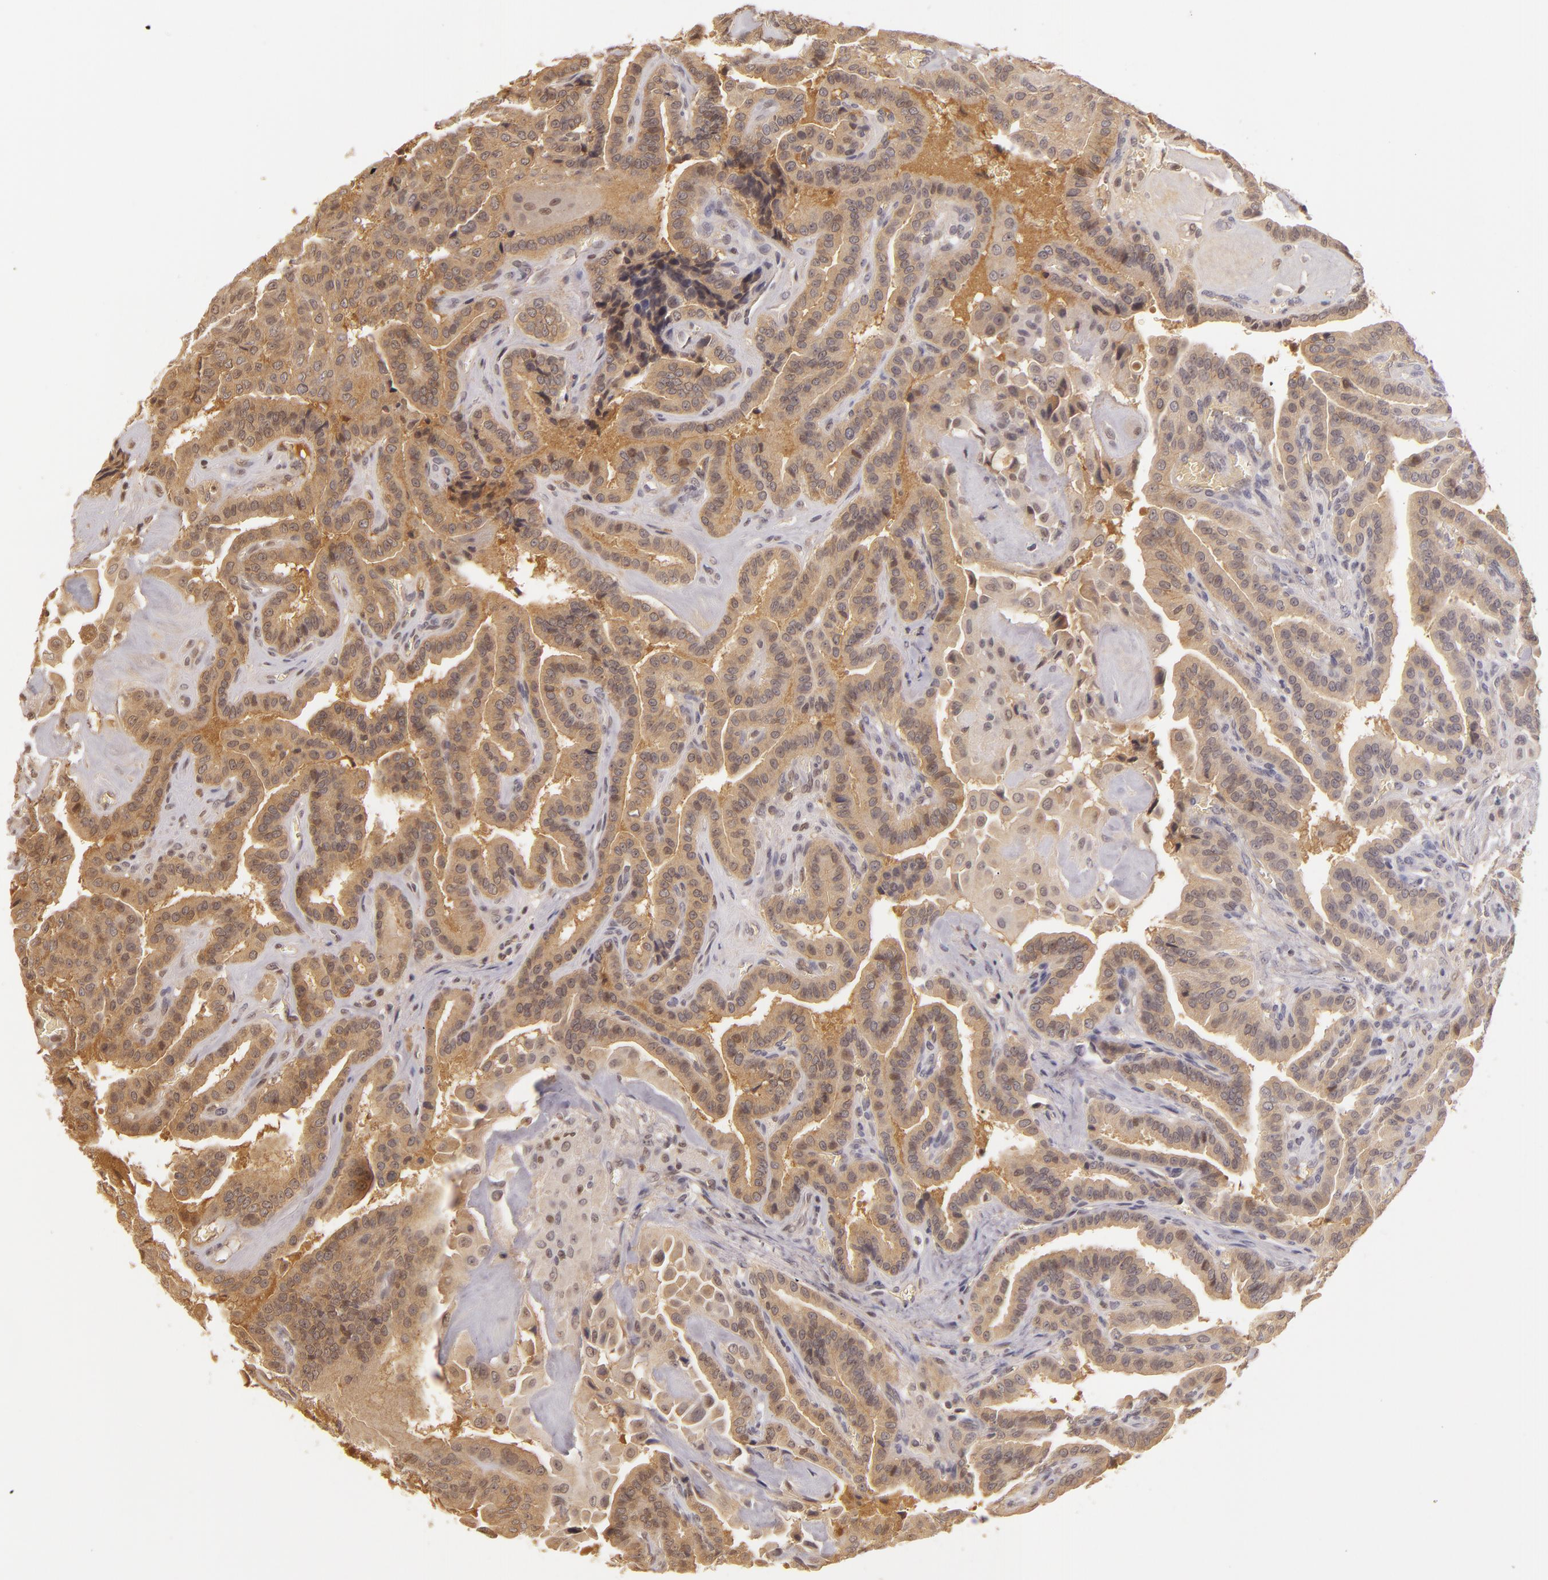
{"staining": {"intensity": "moderate", "quantity": ">75%", "location": "cytoplasmic/membranous,nuclear"}, "tissue": "thyroid cancer", "cell_type": "Tumor cells", "image_type": "cancer", "snomed": [{"axis": "morphology", "description": "Papillary adenocarcinoma, NOS"}, {"axis": "topography", "description": "Thyroid gland"}], "caption": "This image shows immunohistochemistry (IHC) staining of human thyroid cancer, with medium moderate cytoplasmic/membranous and nuclear positivity in approximately >75% of tumor cells.", "gene": "LRG1", "patient": {"sex": "male", "age": 87}}